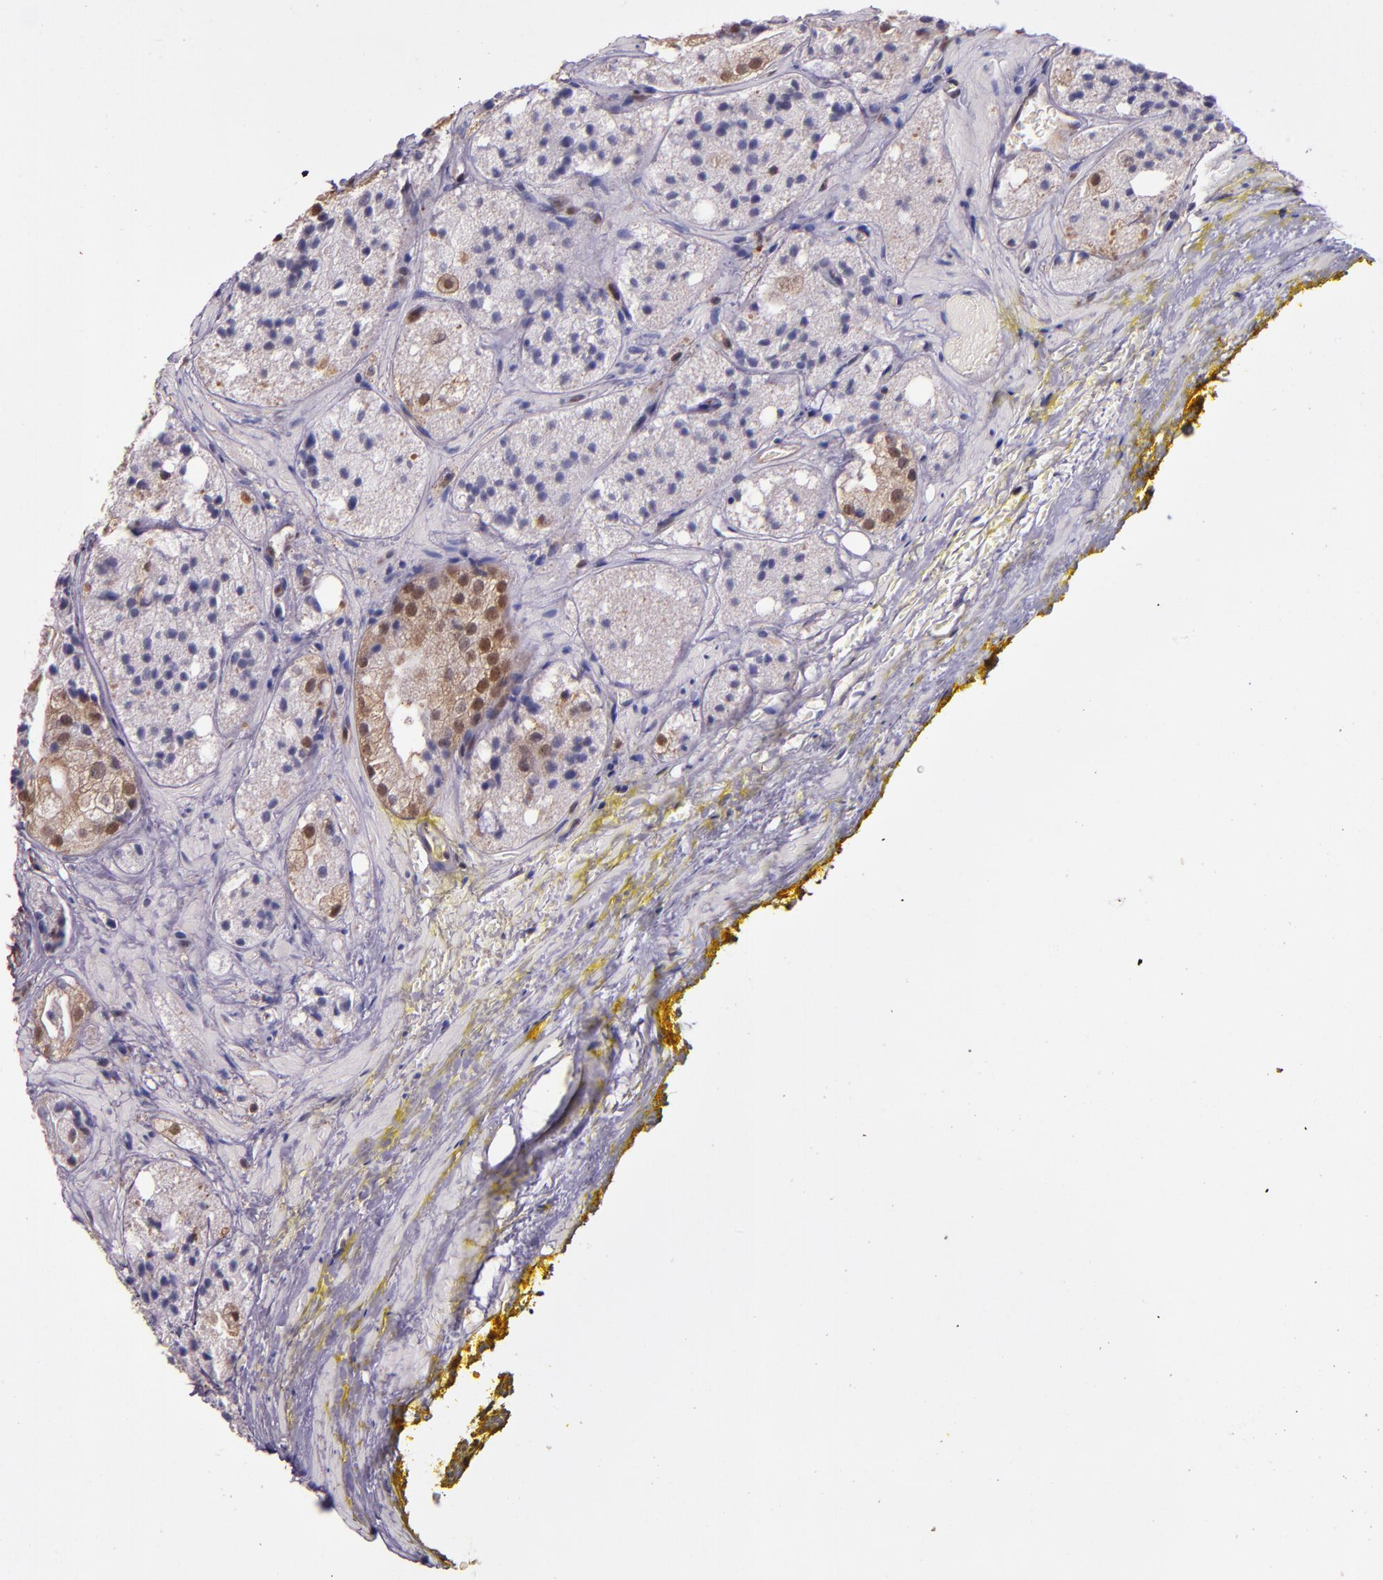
{"staining": {"intensity": "weak", "quantity": "<25%", "location": "cytoplasmic/membranous,nuclear"}, "tissue": "prostate cancer", "cell_type": "Tumor cells", "image_type": "cancer", "snomed": [{"axis": "morphology", "description": "Adenocarcinoma, Low grade"}, {"axis": "topography", "description": "Prostate"}], "caption": "IHC histopathology image of prostate cancer stained for a protein (brown), which reveals no positivity in tumor cells.", "gene": "STAT6", "patient": {"sex": "male", "age": 60}}